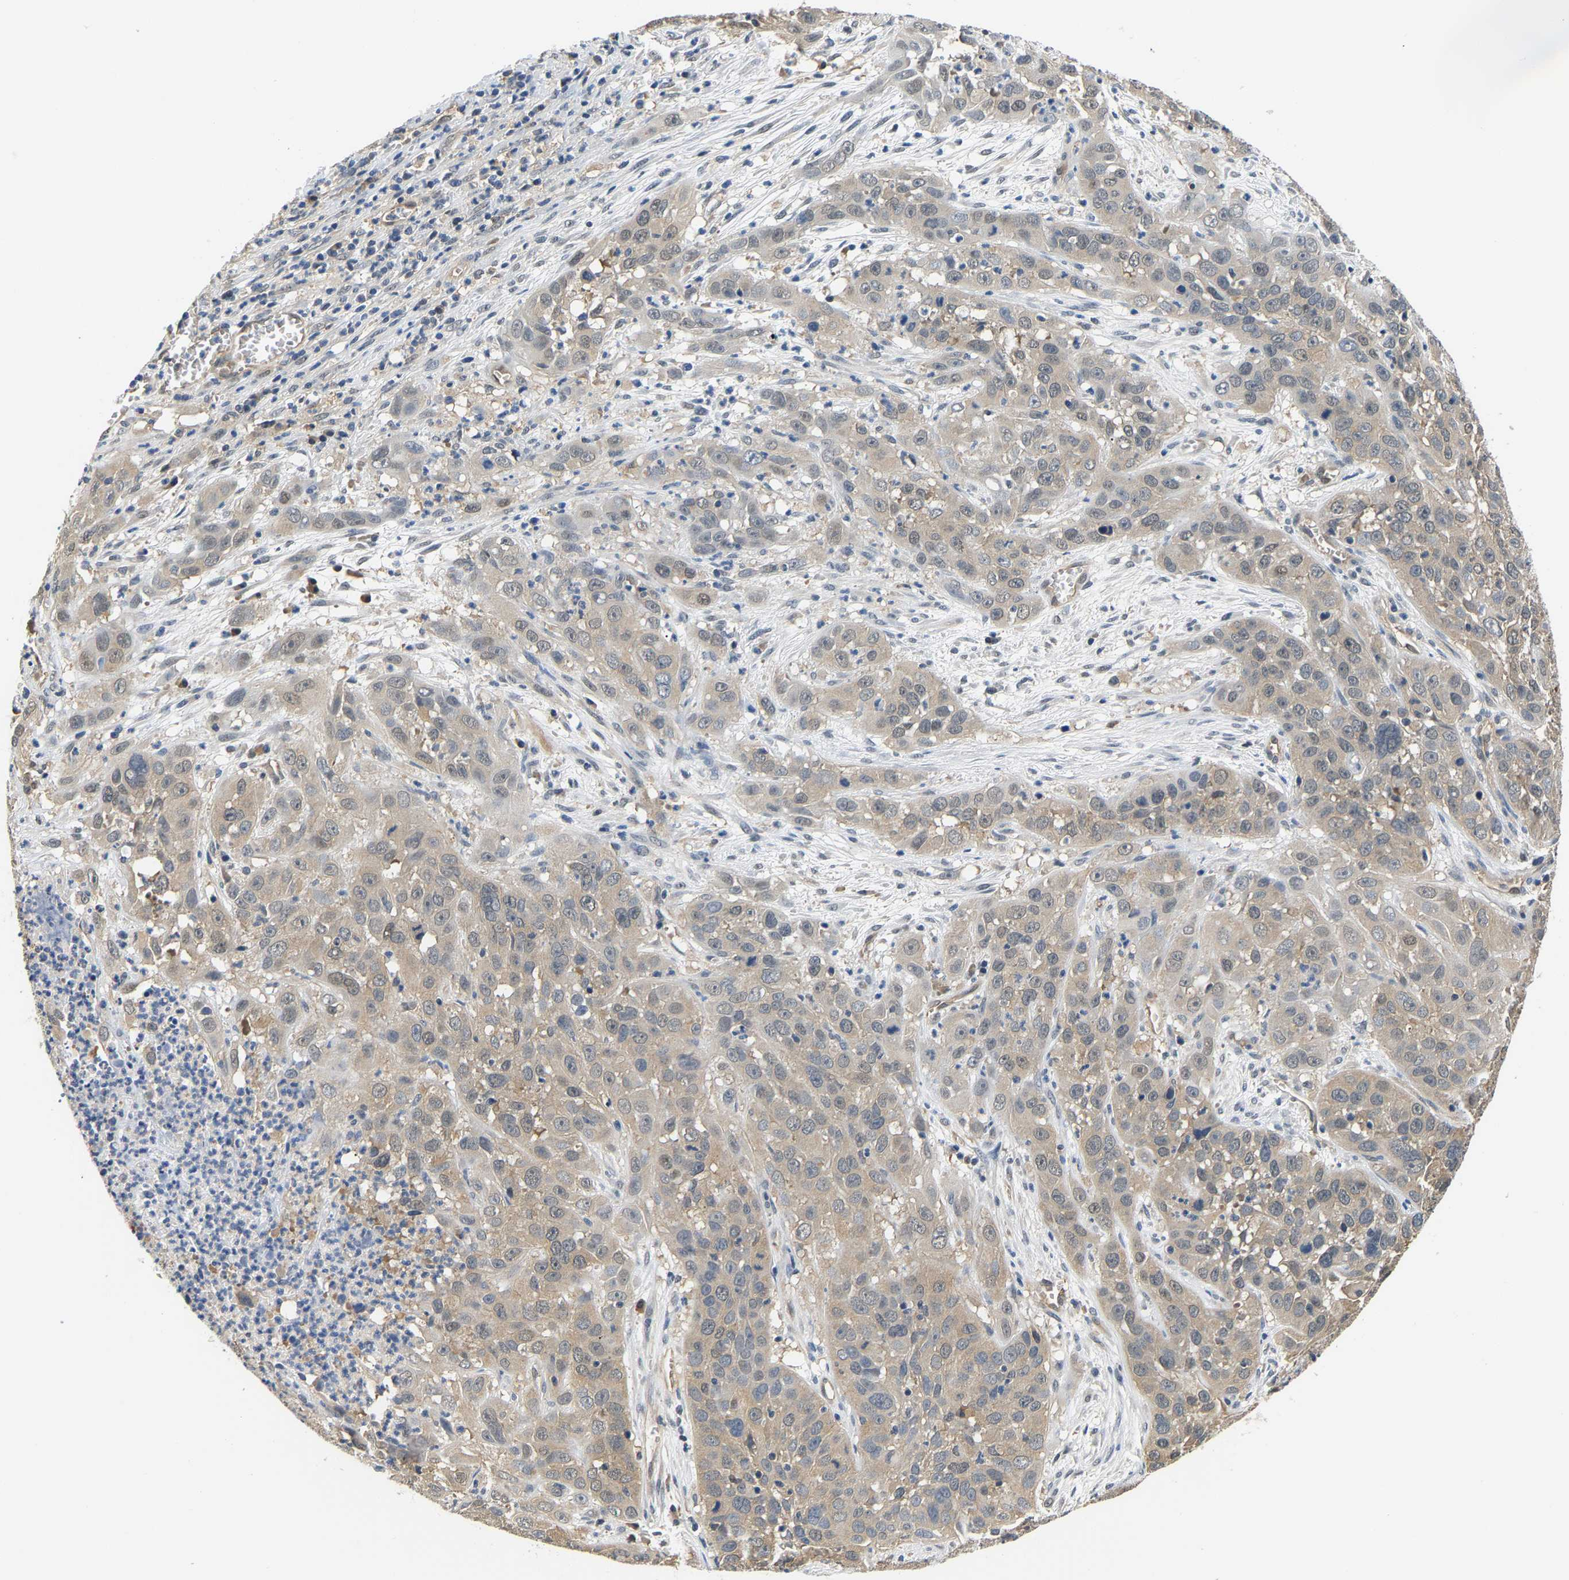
{"staining": {"intensity": "weak", "quantity": ">75%", "location": "cytoplasmic/membranous"}, "tissue": "cervical cancer", "cell_type": "Tumor cells", "image_type": "cancer", "snomed": [{"axis": "morphology", "description": "Squamous cell carcinoma, NOS"}, {"axis": "topography", "description": "Cervix"}], "caption": "Immunohistochemistry (IHC) photomicrograph of neoplastic tissue: cervical squamous cell carcinoma stained using IHC demonstrates low levels of weak protein expression localized specifically in the cytoplasmic/membranous of tumor cells, appearing as a cytoplasmic/membranous brown color.", "gene": "ARHGEF12", "patient": {"sex": "female", "age": 32}}